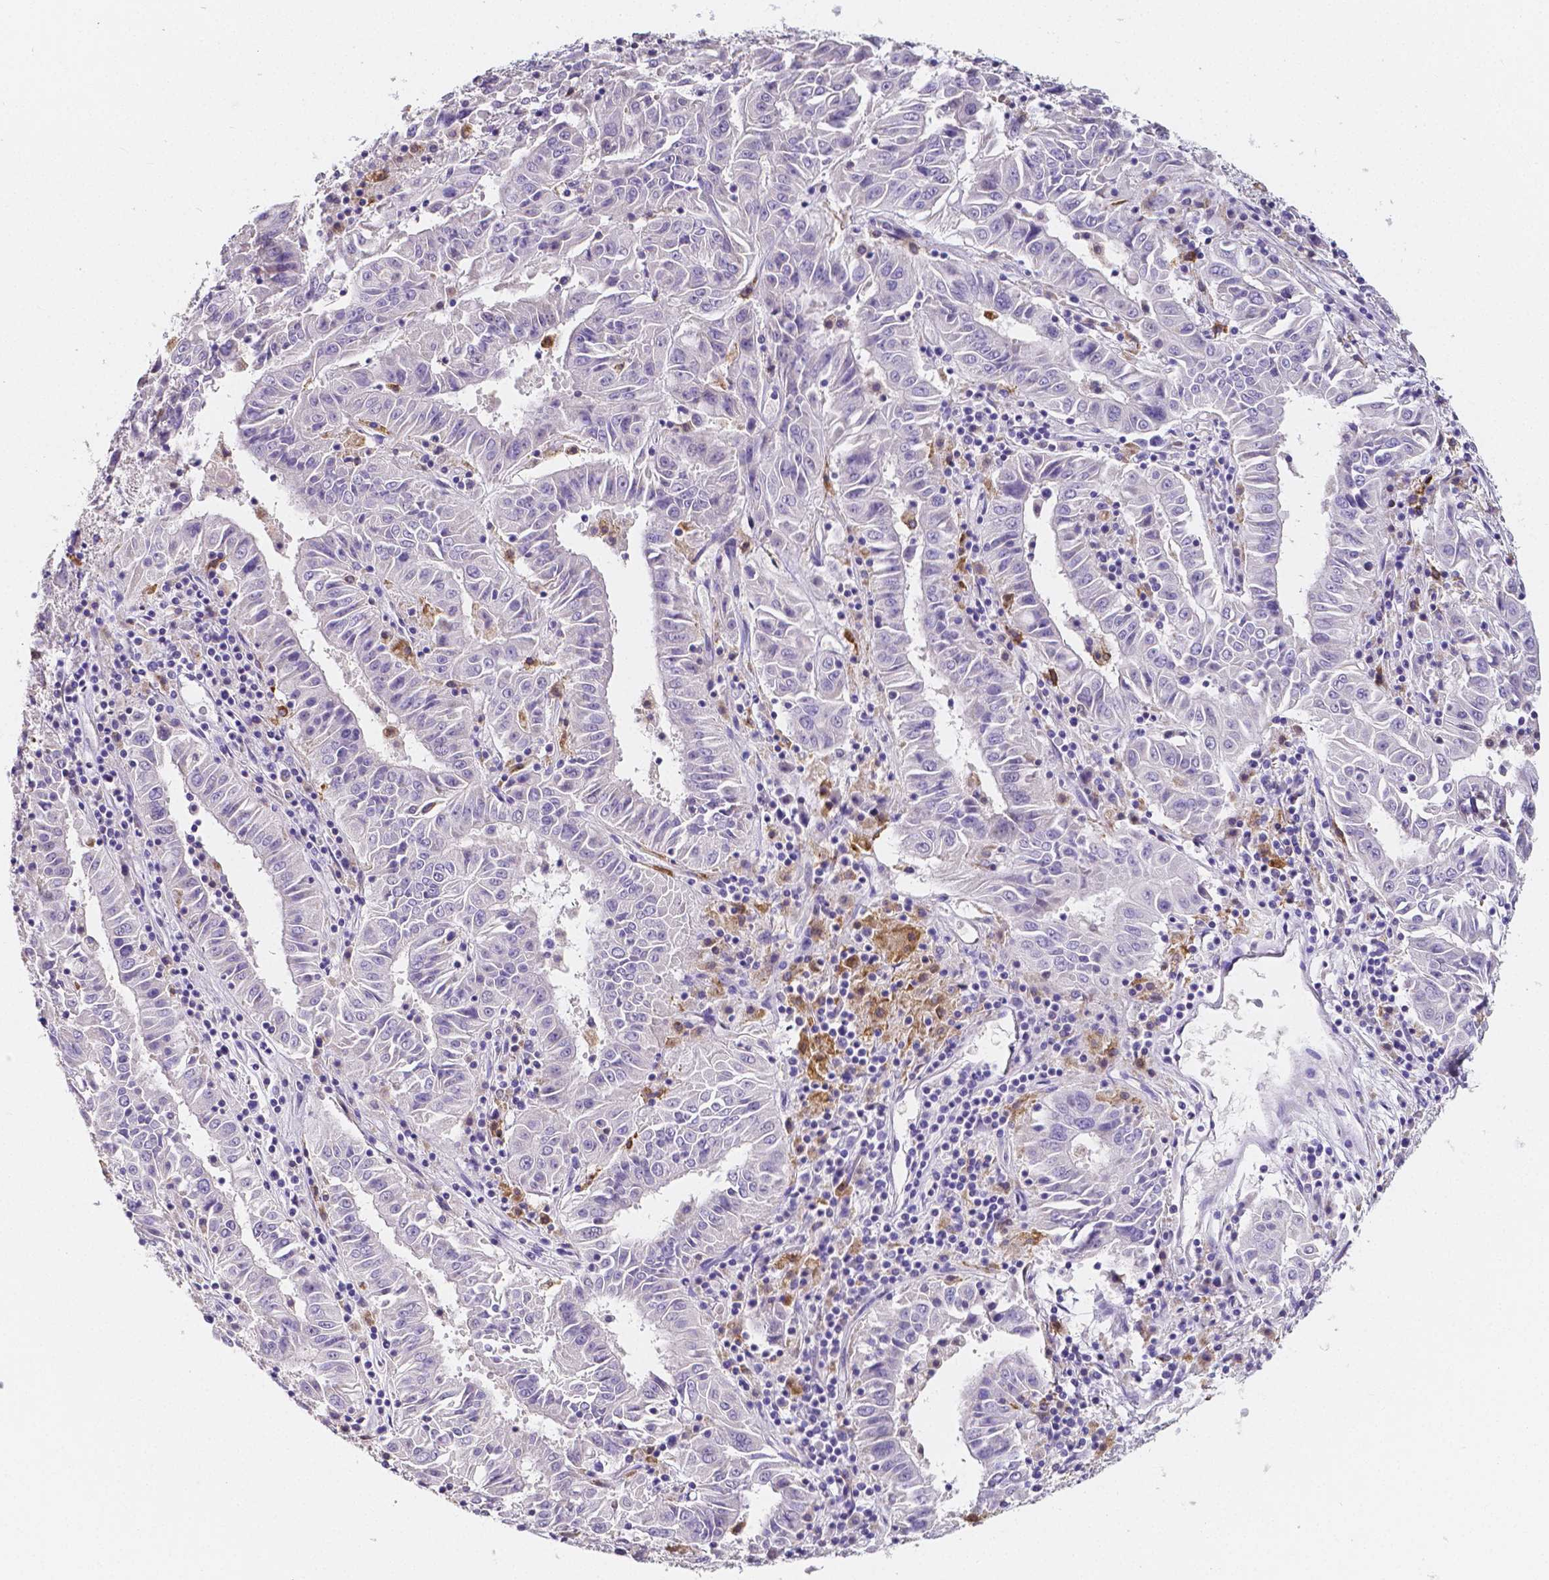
{"staining": {"intensity": "negative", "quantity": "none", "location": "none"}, "tissue": "pancreatic cancer", "cell_type": "Tumor cells", "image_type": "cancer", "snomed": [{"axis": "morphology", "description": "Adenocarcinoma, NOS"}, {"axis": "topography", "description": "Pancreas"}], "caption": "A high-resolution histopathology image shows IHC staining of pancreatic cancer (adenocarcinoma), which reveals no significant positivity in tumor cells. (DAB IHC, high magnification).", "gene": "ACP5", "patient": {"sex": "male", "age": 63}}